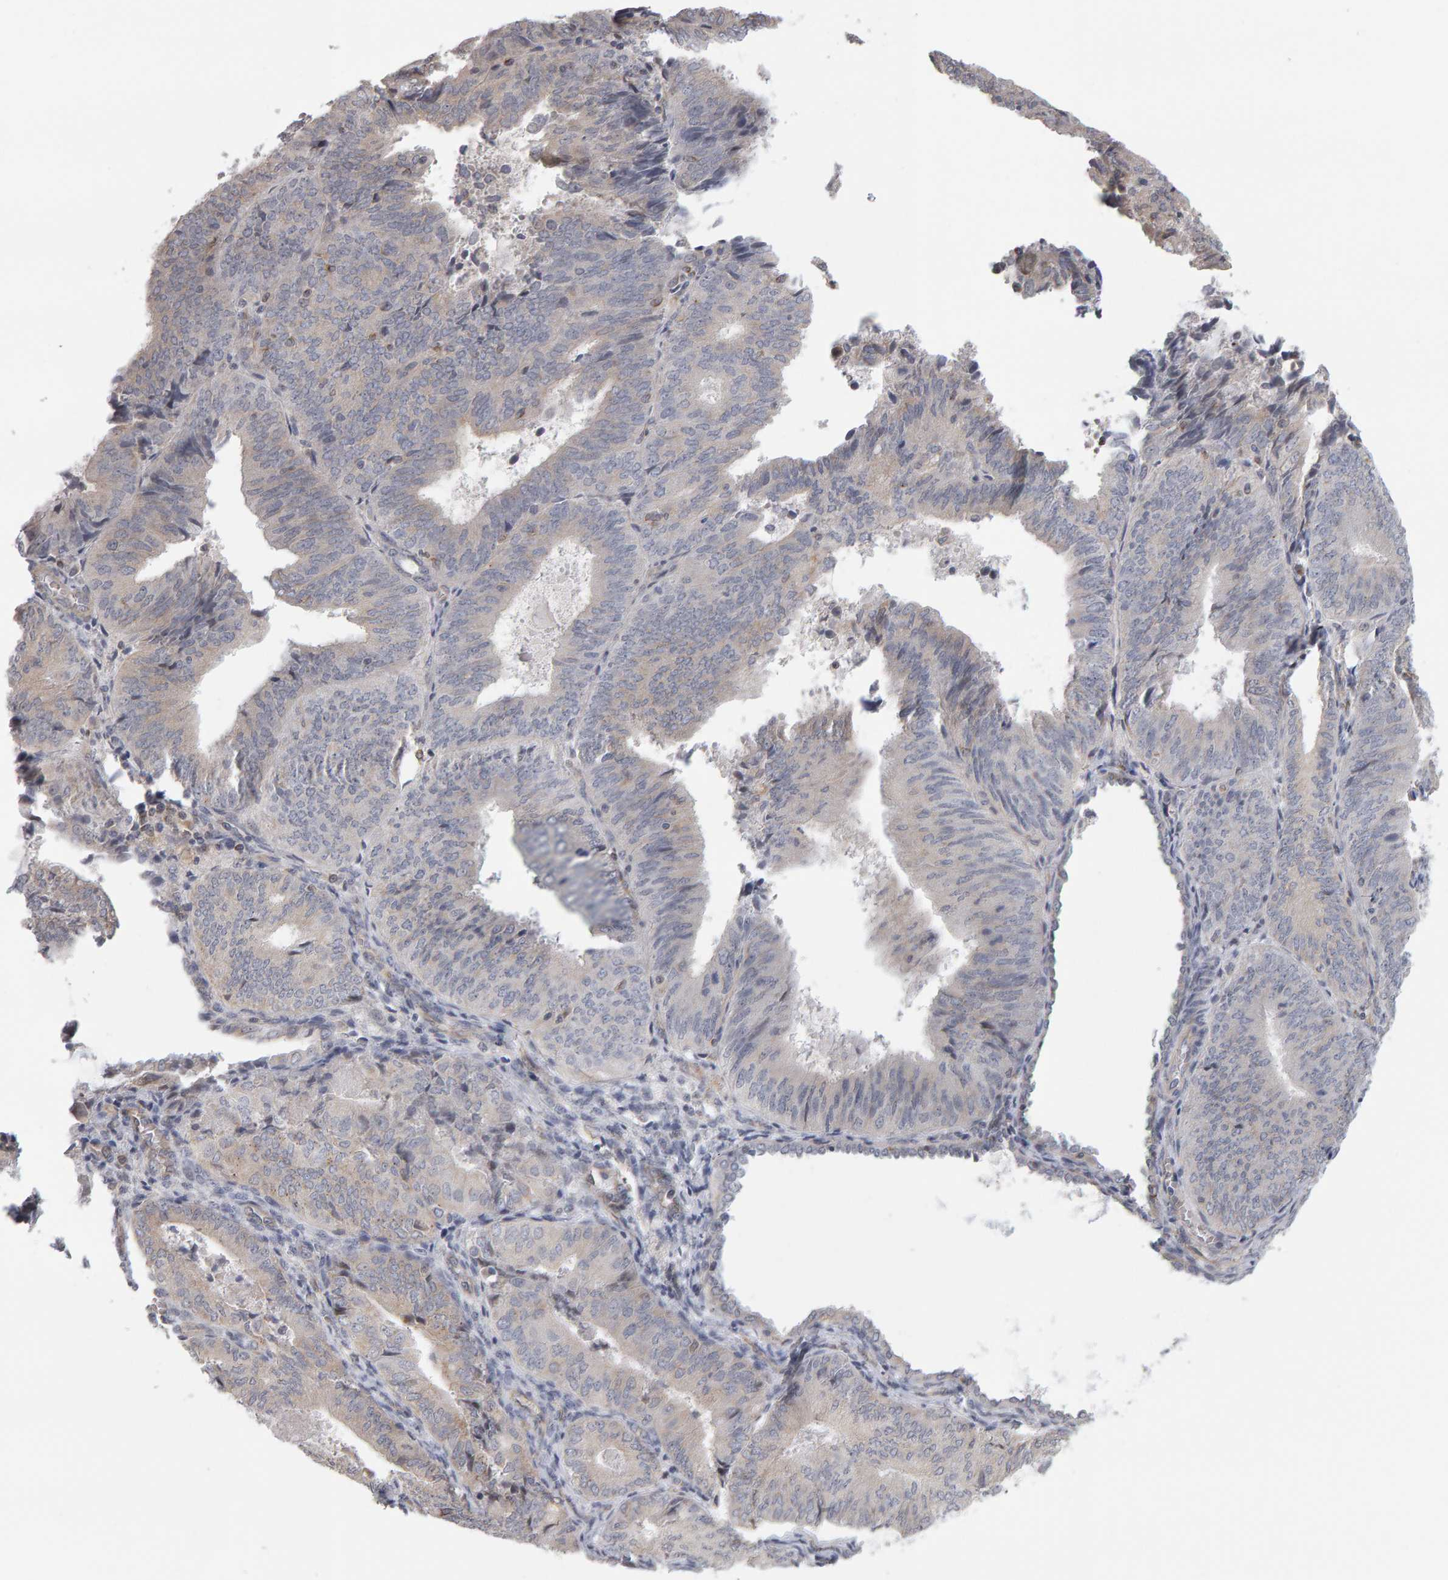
{"staining": {"intensity": "weak", "quantity": "<25%", "location": "cytoplasmic/membranous"}, "tissue": "endometrial cancer", "cell_type": "Tumor cells", "image_type": "cancer", "snomed": [{"axis": "morphology", "description": "Adenocarcinoma, NOS"}, {"axis": "topography", "description": "Endometrium"}], "caption": "High magnification brightfield microscopy of endometrial adenocarcinoma stained with DAB (brown) and counterstained with hematoxylin (blue): tumor cells show no significant staining.", "gene": "MSRA", "patient": {"sex": "female", "age": 81}}